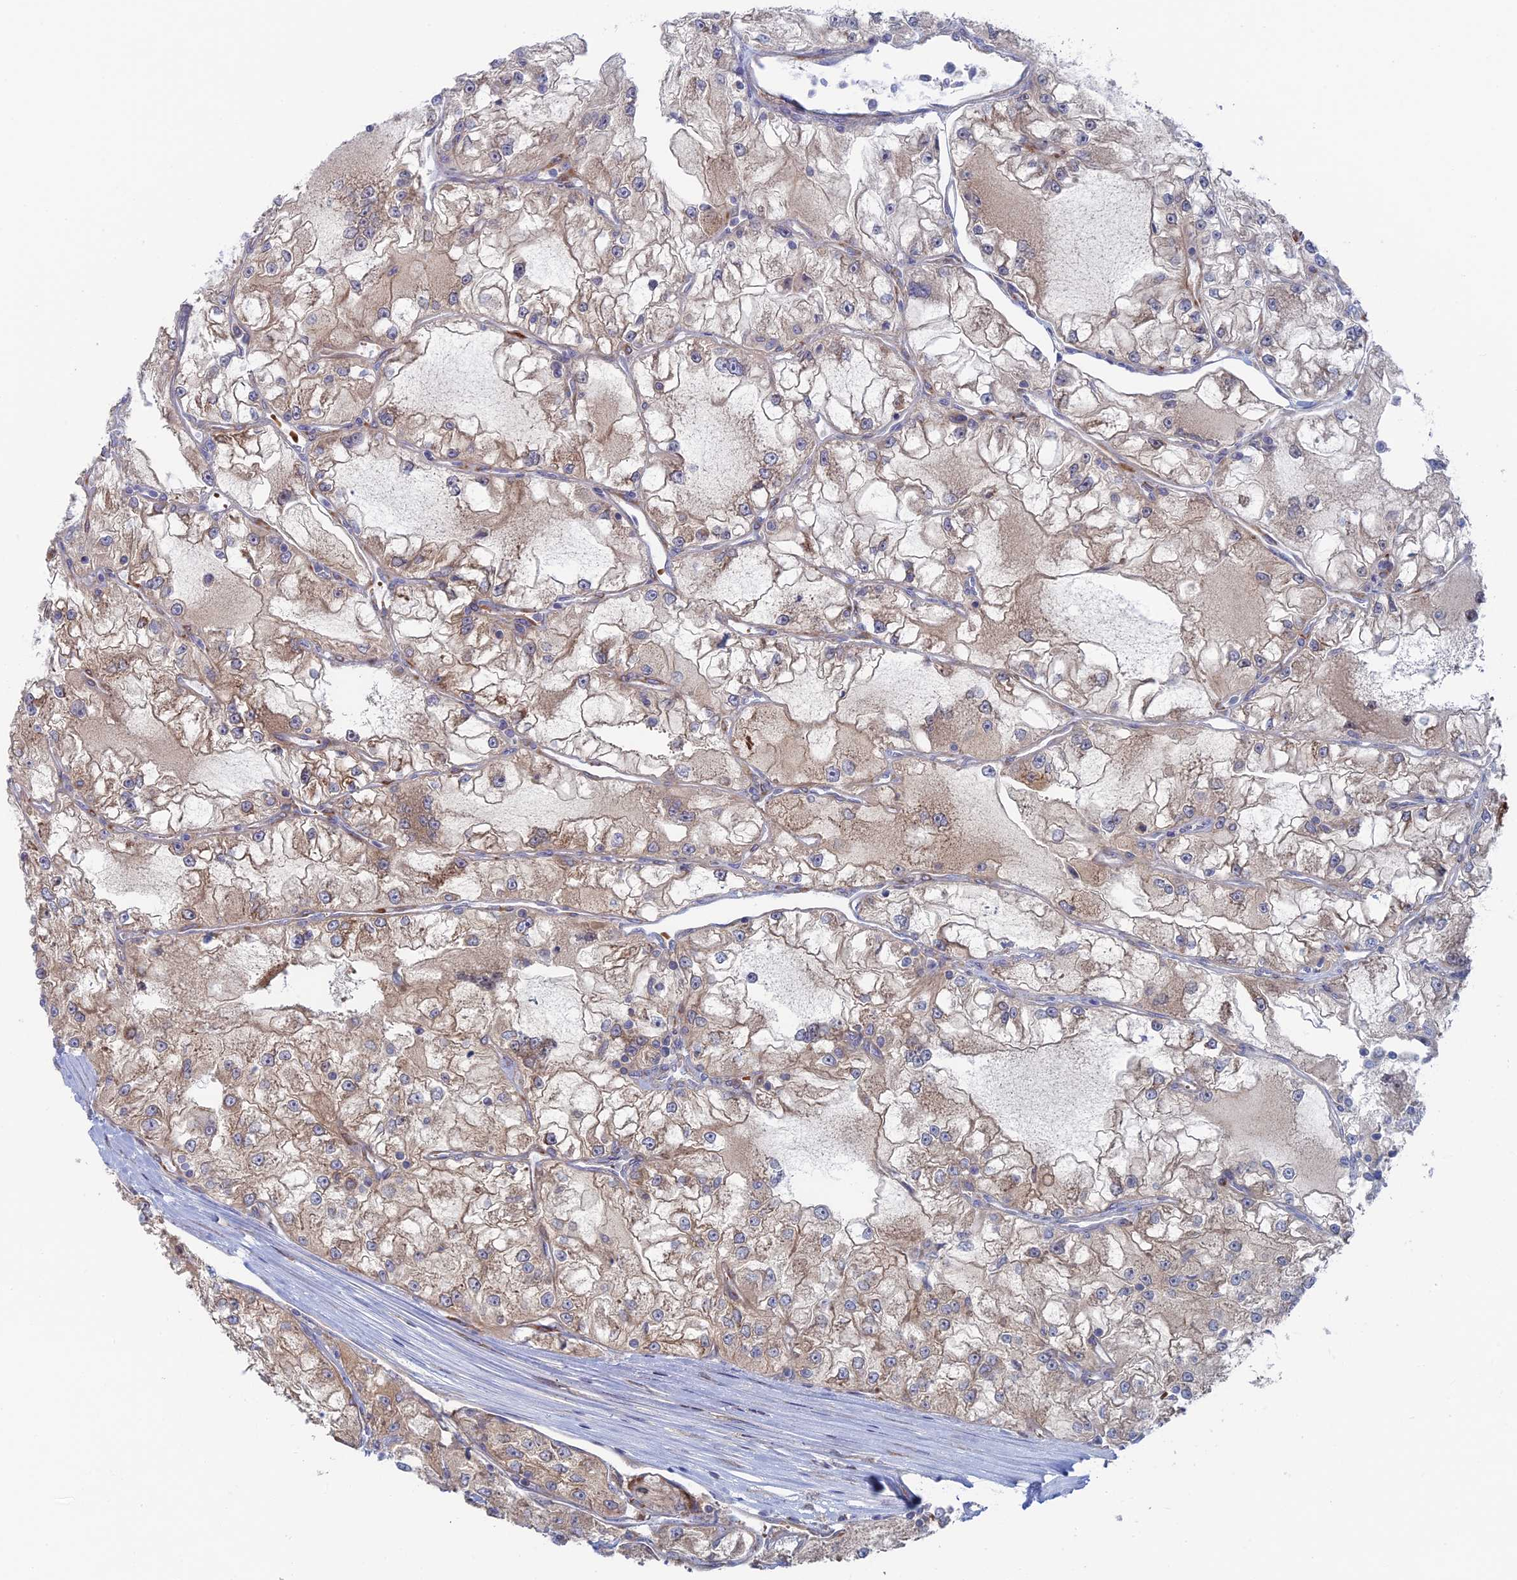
{"staining": {"intensity": "weak", "quantity": "25%-75%", "location": "cytoplasmic/membranous"}, "tissue": "renal cancer", "cell_type": "Tumor cells", "image_type": "cancer", "snomed": [{"axis": "morphology", "description": "Adenocarcinoma, NOS"}, {"axis": "topography", "description": "Kidney"}], "caption": "Renal cancer was stained to show a protein in brown. There is low levels of weak cytoplasmic/membranous staining in approximately 25%-75% of tumor cells.", "gene": "TBC1D30", "patient": {"sex": "female", "age": 72}}